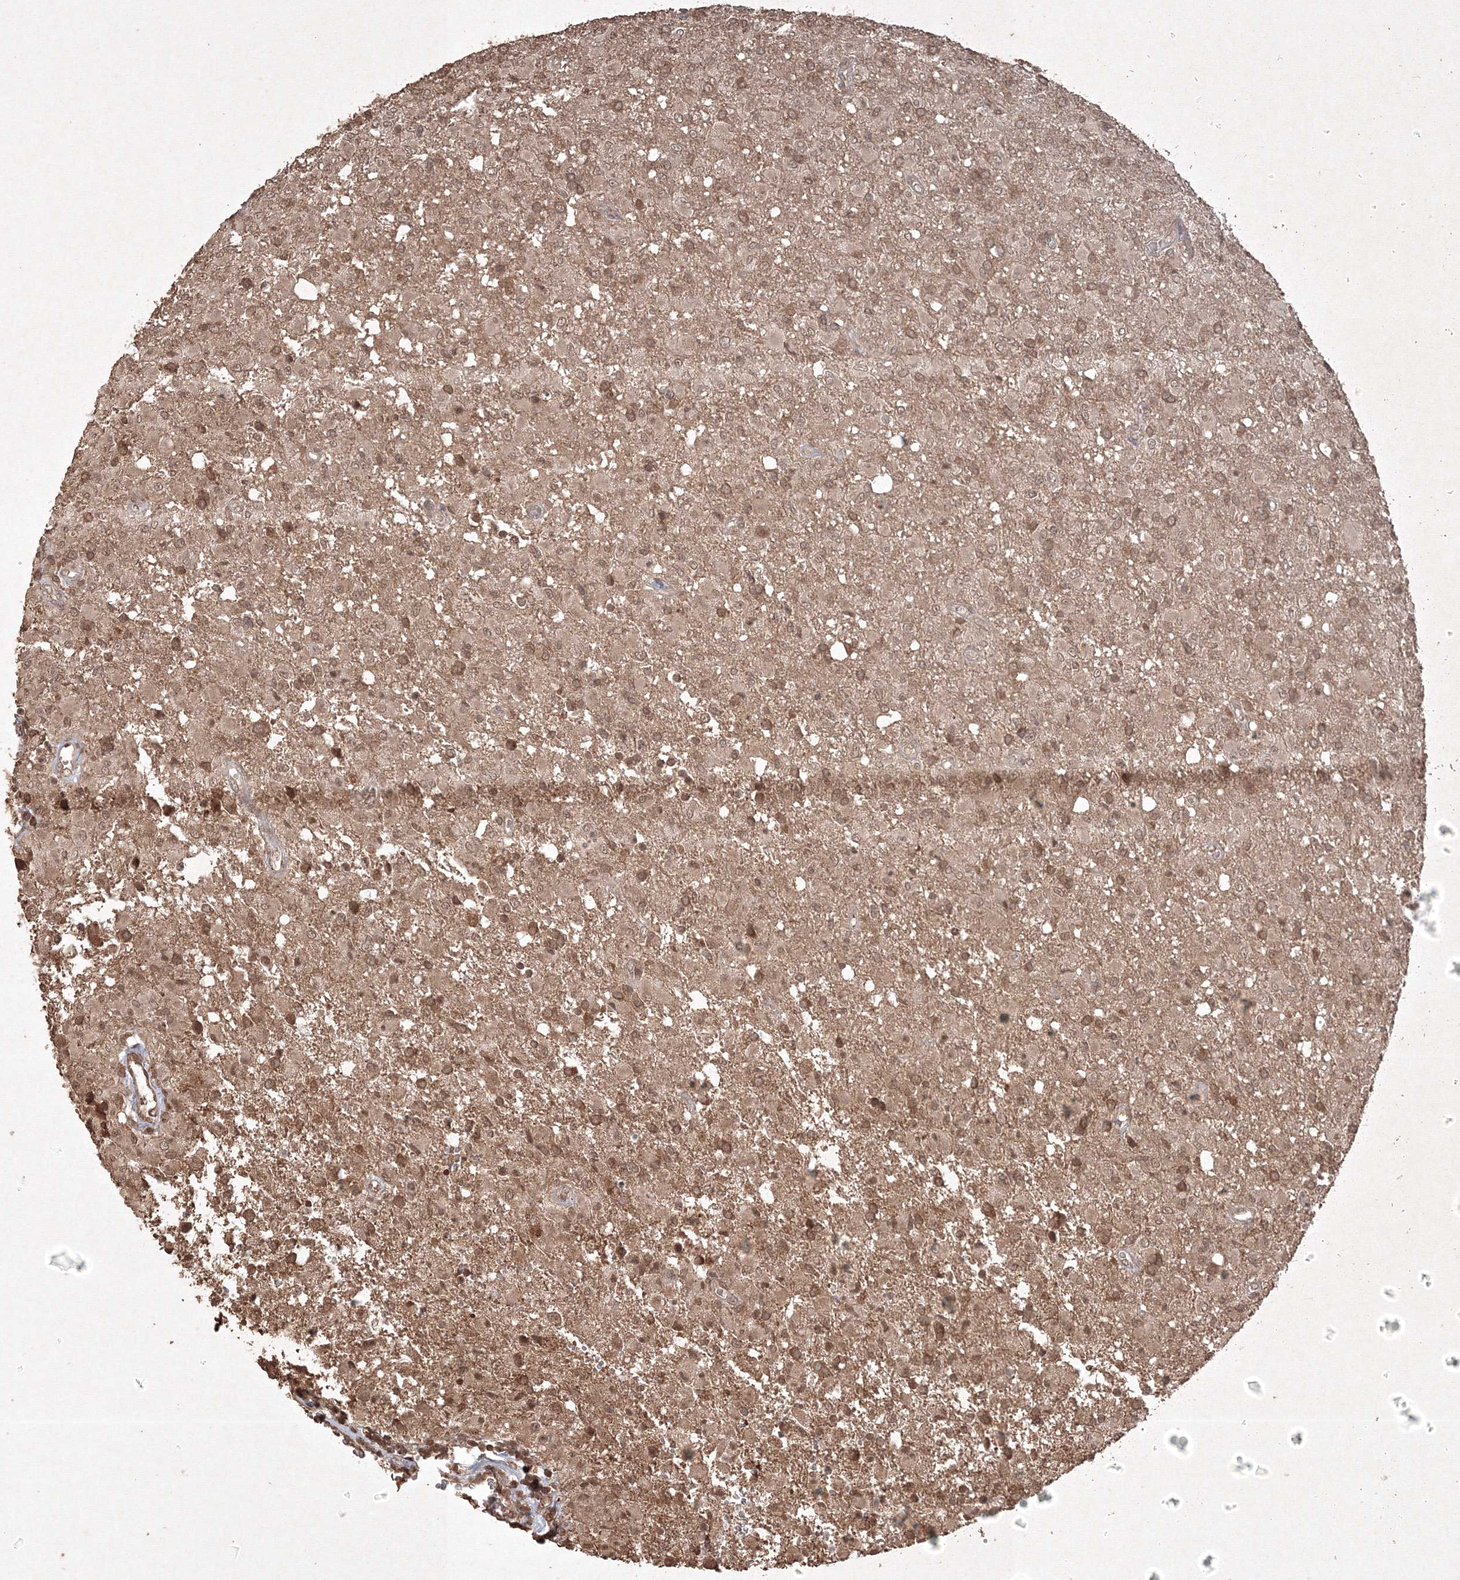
{"staining": {"intensity": "moderate", "quantity": ">75%", "location": "cytoplasmic/membranous,nuclear"}, "tissue": "glioma", "cell_type": "Tumor cells", "image_type": "cancer", "snomed": [{"axis": "morphology", "description": "Glioma, malignant, High grade"}, {"axis": "topography", "description": "Brain"}], "caption": "Immunohistochemistry (IHC) image of human glioma stained for a protein (brown), which shows medium levels of moderate cytoplasmic/membranous and nuclear positivity in approximately >75% of tumor cells.", "gene": "PELI3", "patient": {"sex": "female", "age": 57}}